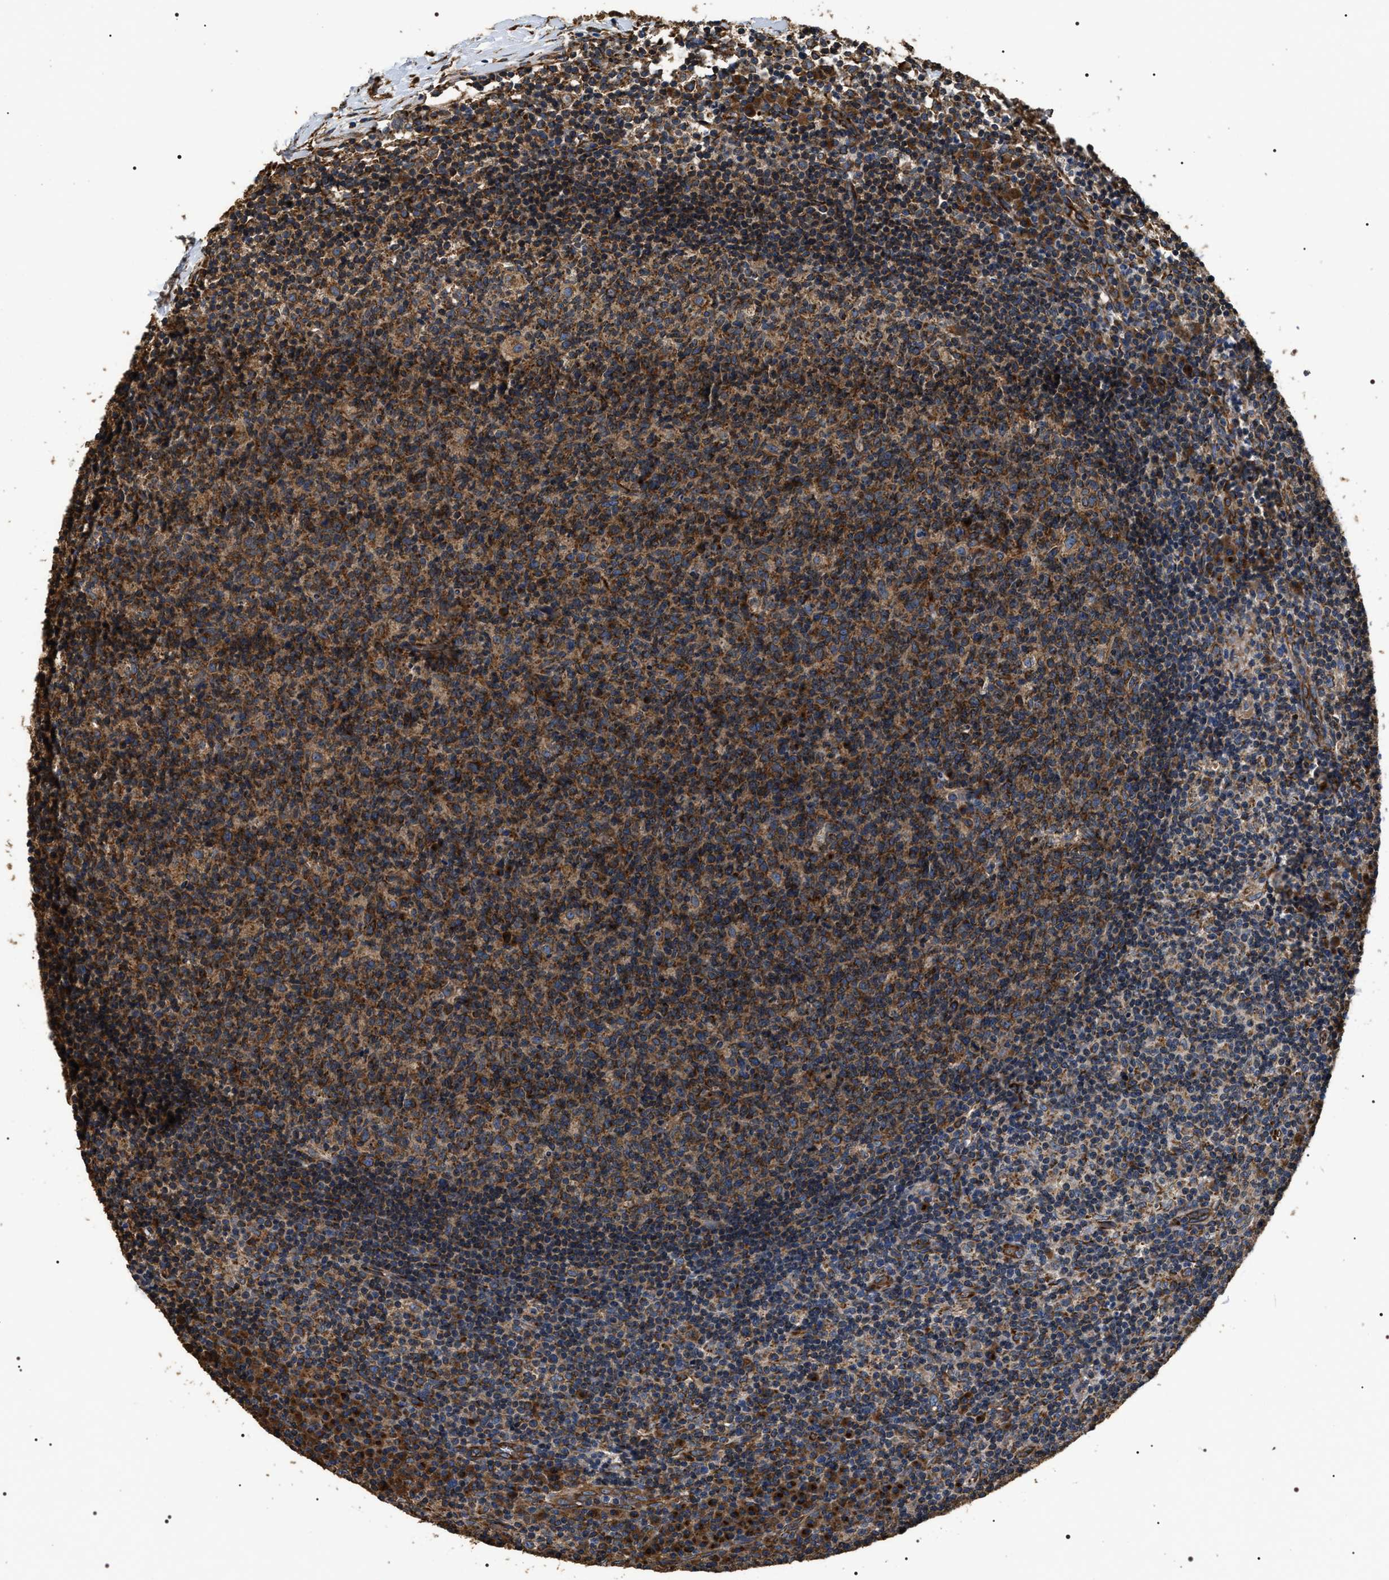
{"staining": {"intensity": "strong", "quantity": ">75%", "location": "cytoplasmic/membranous"}, "tissue": "lymph node", "cell_type": "Germinal center cells", "image_type": "normal", "snomed": [{"axis": "morphology", "description": "Normal tissue, NOS"}, {"axis": "morphology", "description": "Inflammation, NOS"}, {"axis": "topography", "description": "Lymph node"}], "caption": "Strong cytoplasmic/membranous positivity is identified in approximately >75% of germinal center cells in unremarkable lymph node. (IHC, brightfield microscopy, high magnification).", "gene": "KTN1", "patient": {"sex": "male", "age": 55}}